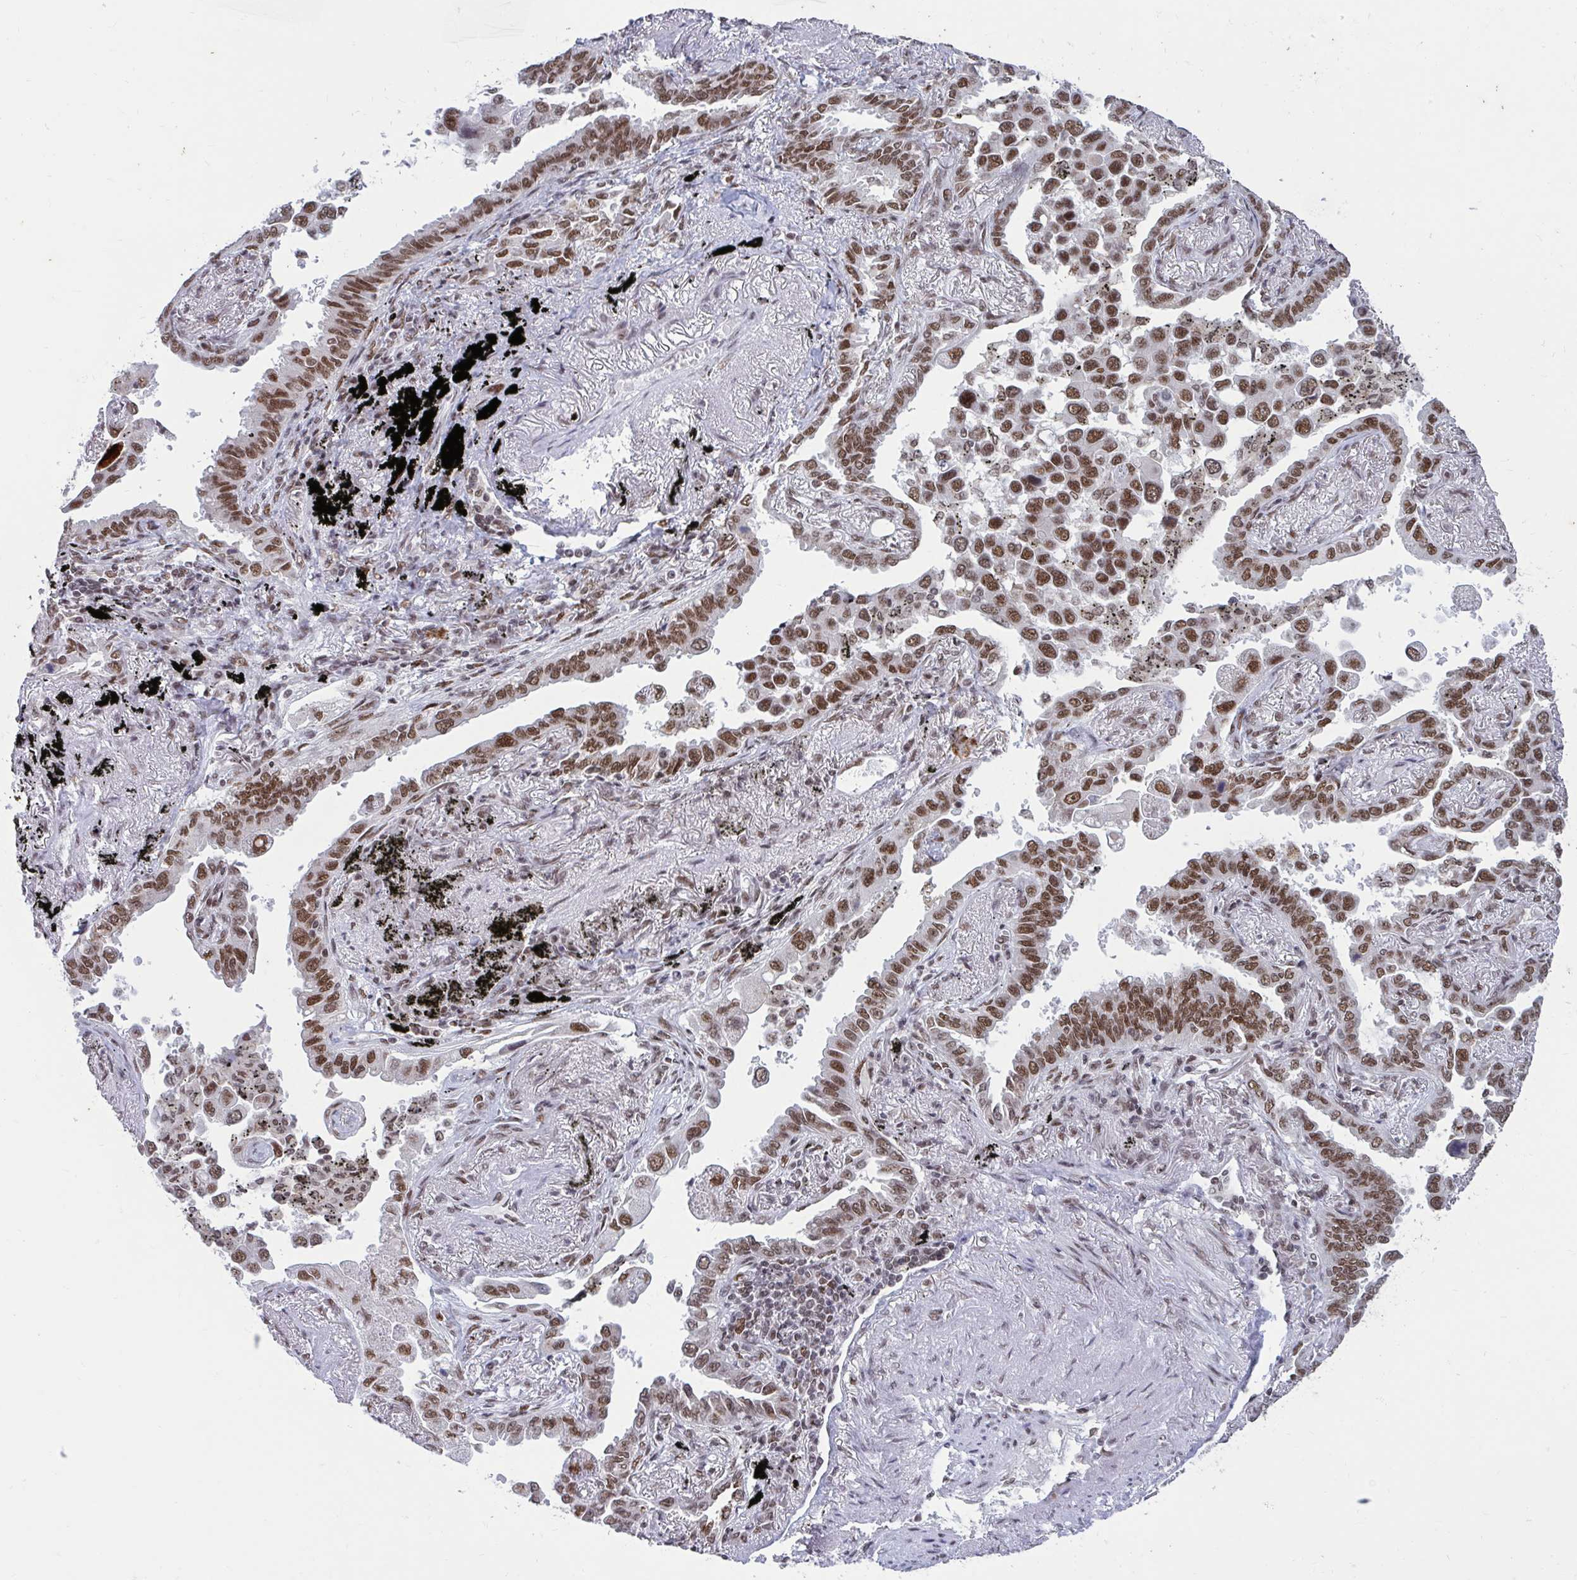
{"staining": {"intensity": "moderate", "quantity": ">75%", "location": "nuclear"}, "tissue": "lung cancer", "cell_type": "Tumor cells", "image_type": "cancer", "snomed": [{"axis": "morphology", "description": "Adenocarcinoma, NOS"}, {"axis": "topography", "description": "Lung"}], "caption": "Approximately >75% of tumor cells in lung adenocarcinoma display moderate nuclear protein expression as visualized by brown immunohistochemical staining.", "gene": "PHF10", "patient": {"sex": "male", "age": 67}}